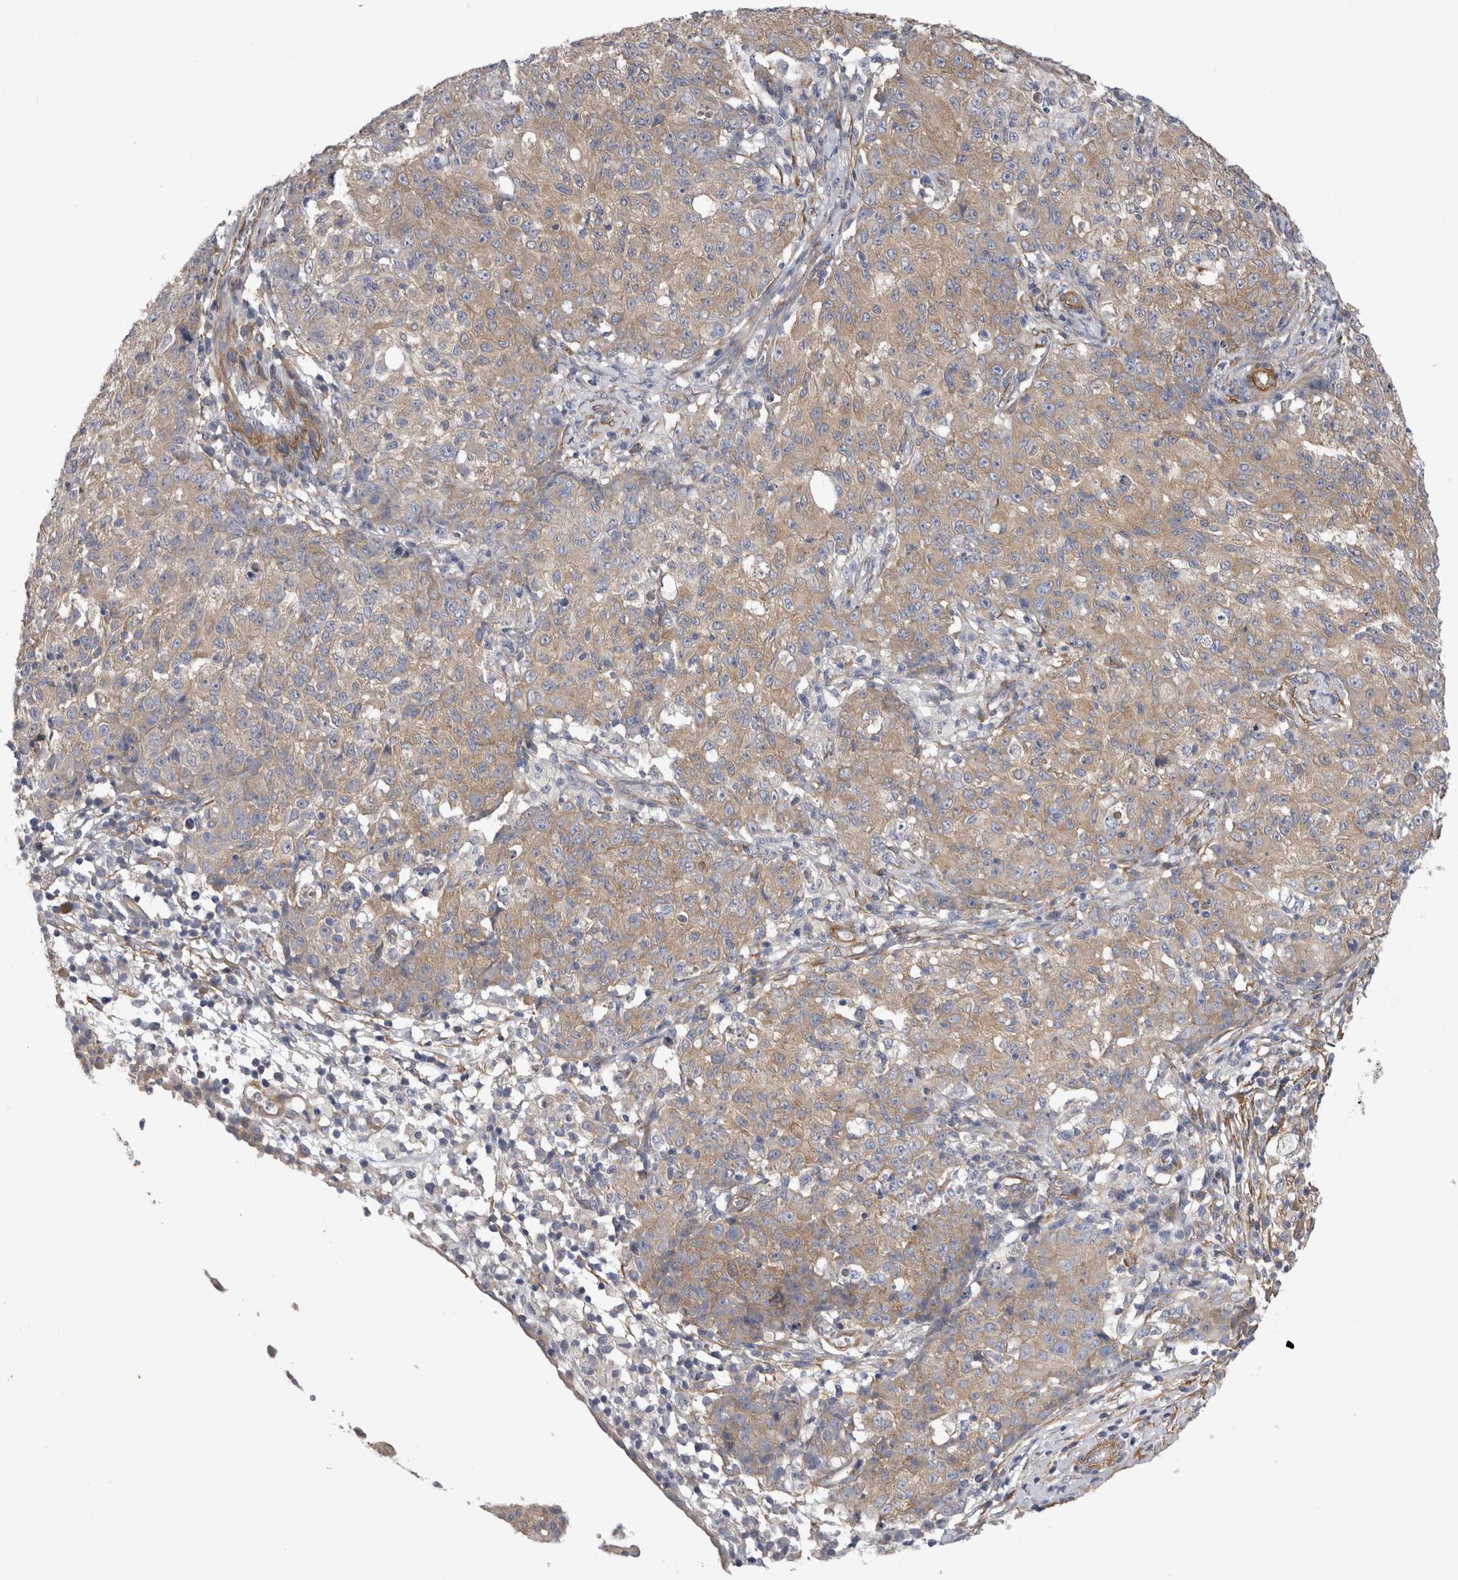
{"staining": {"intensity": "weak", "quantity": ">75%", "location": "cytoplasmic/membranous"}, "tissue": "ovarian cancer", "cell_type": "Tumor cells", "image_type": "cancer", "snomed": [{"axis": "morphology", "description": "Carcinoma, endometroid"}, {"axis": "topography", "description": "Ovary"}], "caption": "This histopathology image reveals ovarian cancer (endometroid carcinoma) stained with immunohistochemistry (IHC) to label a protein in brown. The cytoplasmic/membranous of tumor cells show weak positivity for the protein. Nuclei are counter-stained blue.", "gene": "EPRS1", "patient": {"sex": "female", "age": 42}}